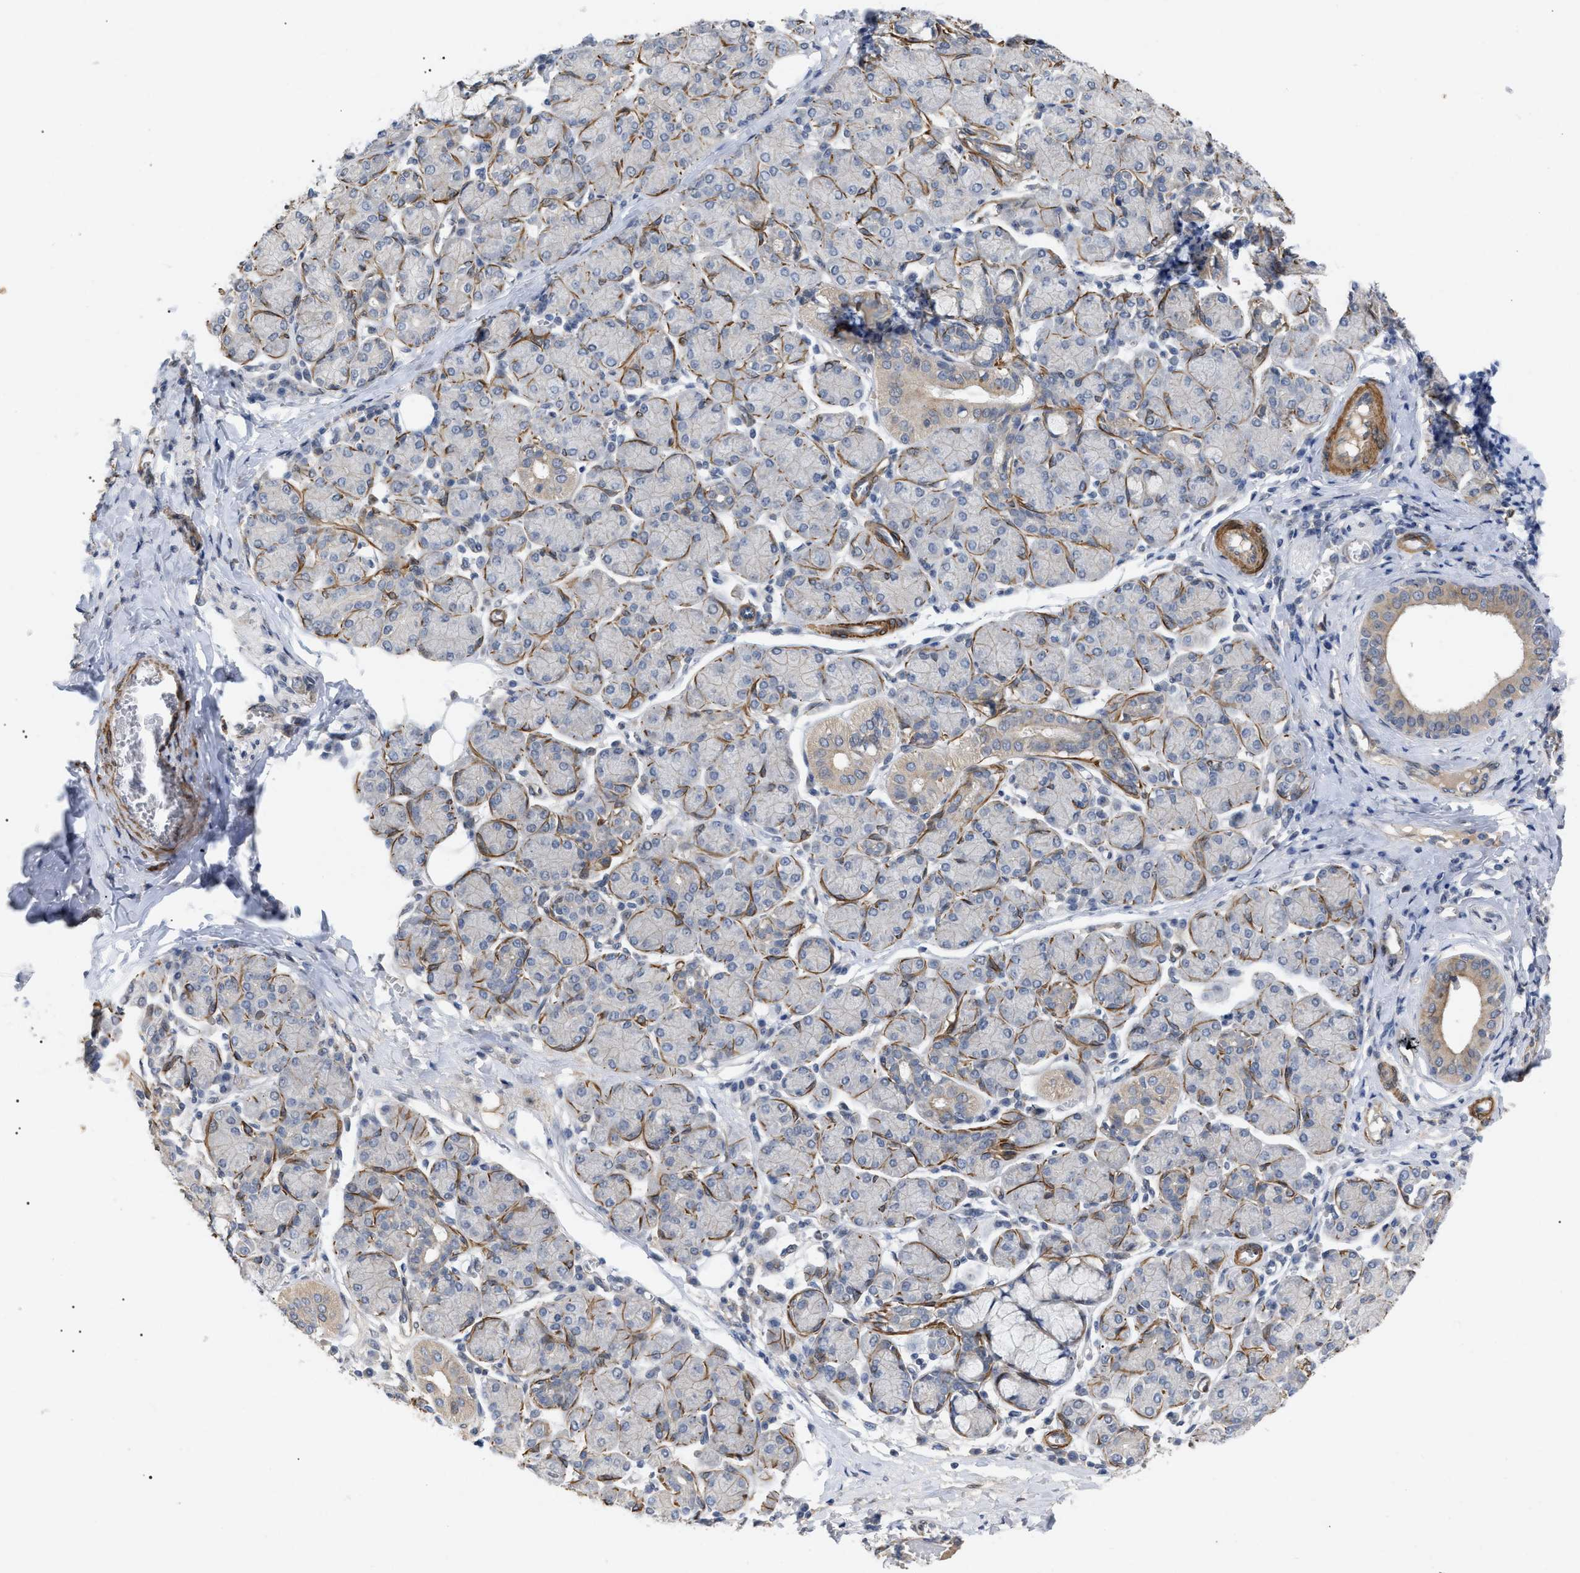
{"staining": {"intensity": "moderate", "quantity": "25%-75%", "location": "cytoplasmic/membranous"}, "tissue": "salivary gland", "cell_type": "Glandular cells", "image_type": "normal", "snomed": [{"axis": "morphology", "description": "Normal tissue, NOS"}, {"axis": "morphology", "description": "Inflammation, NOS"}, {"axis": "topography", "description": "Lymph node"}, {"axis": "topography", "description": "Salivary gland"}], "caption": "IHC of benign human salivary gland reveals medium levels of moderate cytoplasmic/membranous positivity in approximately 25%-75% of glandular cells. The protein of interest is stained brown, and the nuclei are stained in blue (DAB (3,3'-diaminobenzidine) IHC with brightfield microscopy, high magnification).", "gene": "ST6GALNAC6", "patient": {"sex": "male", "age": 3}}